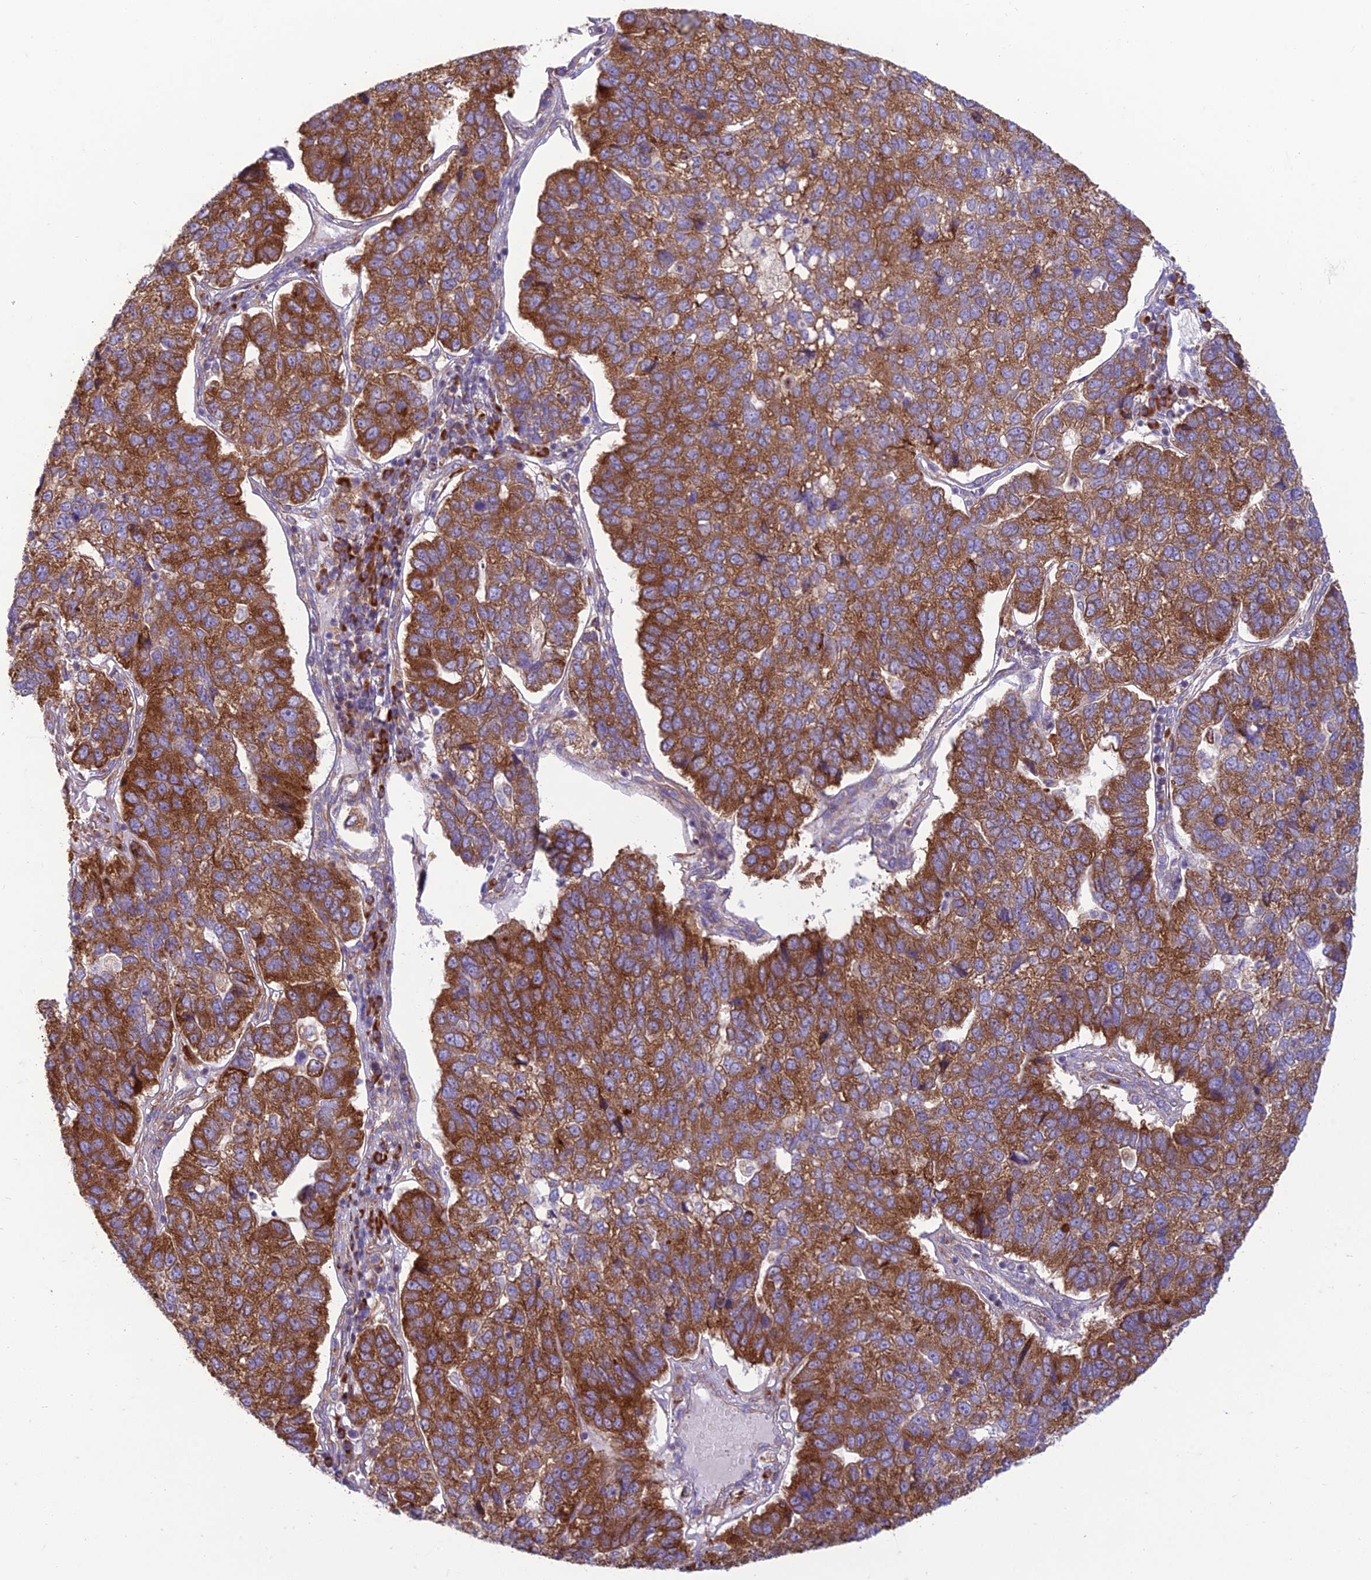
{"staining": {"intensity": "moderate", "quantity": ">75%", "location": "cytoplasmic/membranous"}, "tissue": "pancreatic cancer", "cell_type": "Tumor cells", "image_type": "cancer", "snomed": [{"axis": "morphology", "description": "Adenocarcinoma, NOS"}, {"axis": "topography", "description": "Pancreas"}], "caption": "An immunohistochemistry (IHC) photomicrograph of neoplastic tissue is shown. Protein staining in brown highlights moderate cytoplasmic/membranous positivity in pancreatic cancer within tumor cells.", "gene": "RPL17-C18orf32", "patient": {"sex": "female", "age": 61}}